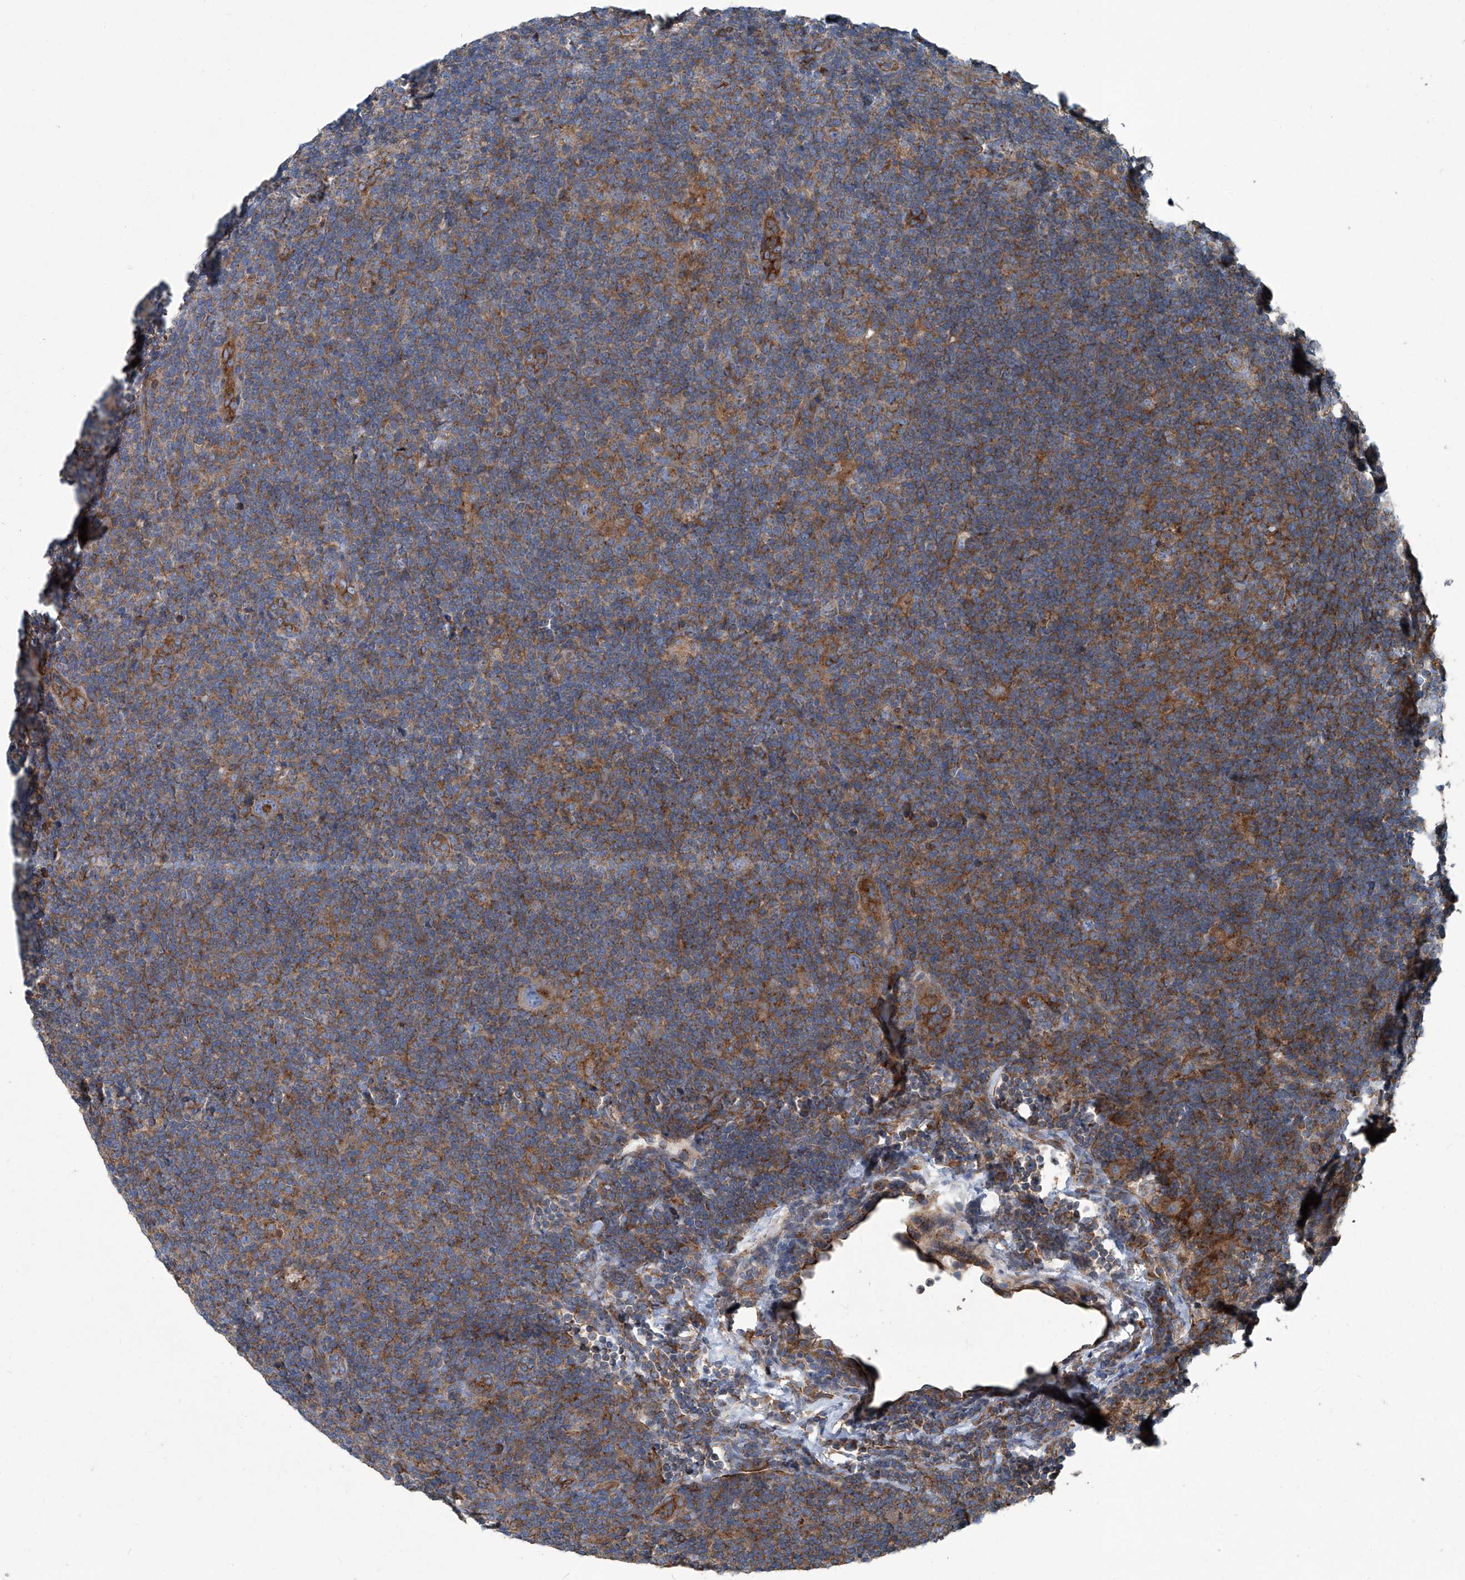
{"staining": {"intensity": "weak", "quantity": ">75%", "location": "cytoplasmic/membranous"}, "tissue": "lymphoma", "cell_type": "Tumor cells", "image_type": "cancer", "snomed": [{"axis": "morphology", "description": "Hodgkin's disease, NOS"}, {"axis": "topography", "description": "Lymph node"}], "caption": "This is a micrograph of immunohistochemistry staining of Hodgkin's disease, which shows weak staining in the cytoplasmic/membranous of tumor cells.", "gene": "PIGH", "patient": {"sex": "female", "age": 57}}